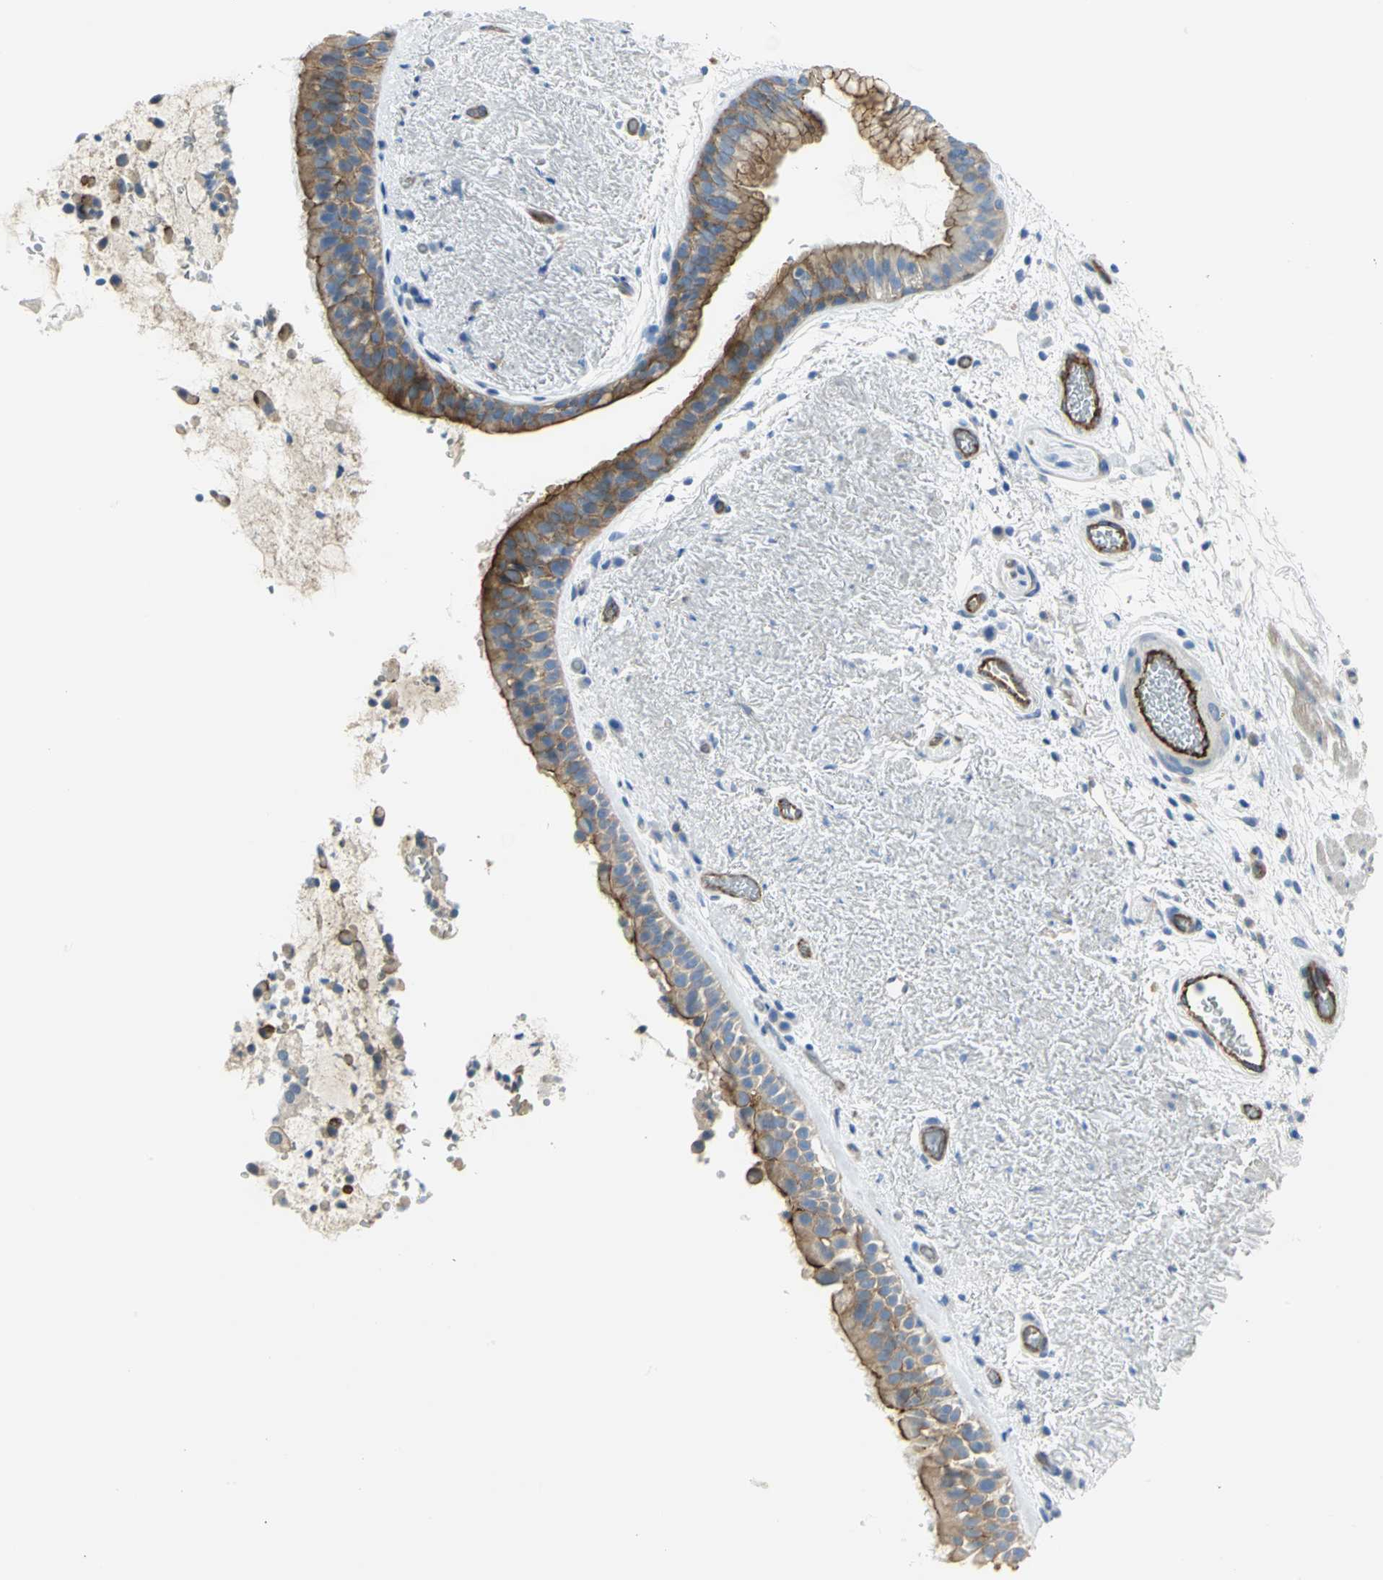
{"staining": {"intensity": "moderate", "quantity": ">75%", "location": "cytoplasmic/membranous"}, "tissue": "bronchus", "cell_type": "Respiratory epithelial cells", "image_type": "normal", "snomed": [{"axis": "morphology", "description": "Normal tissue, NOS"}, {"axis": "topography", "description": "Bronchus"}], "caption": "Immunohistochemistry of unremarkable bronchus shows medium levels of moderate cytoplasmic/membranous expression in approximately >75% of respiratory epithelial cells. Nuclei are stained in blue.", "gene": "FLNB", "patient": {"sex": "female", "age": 54}}